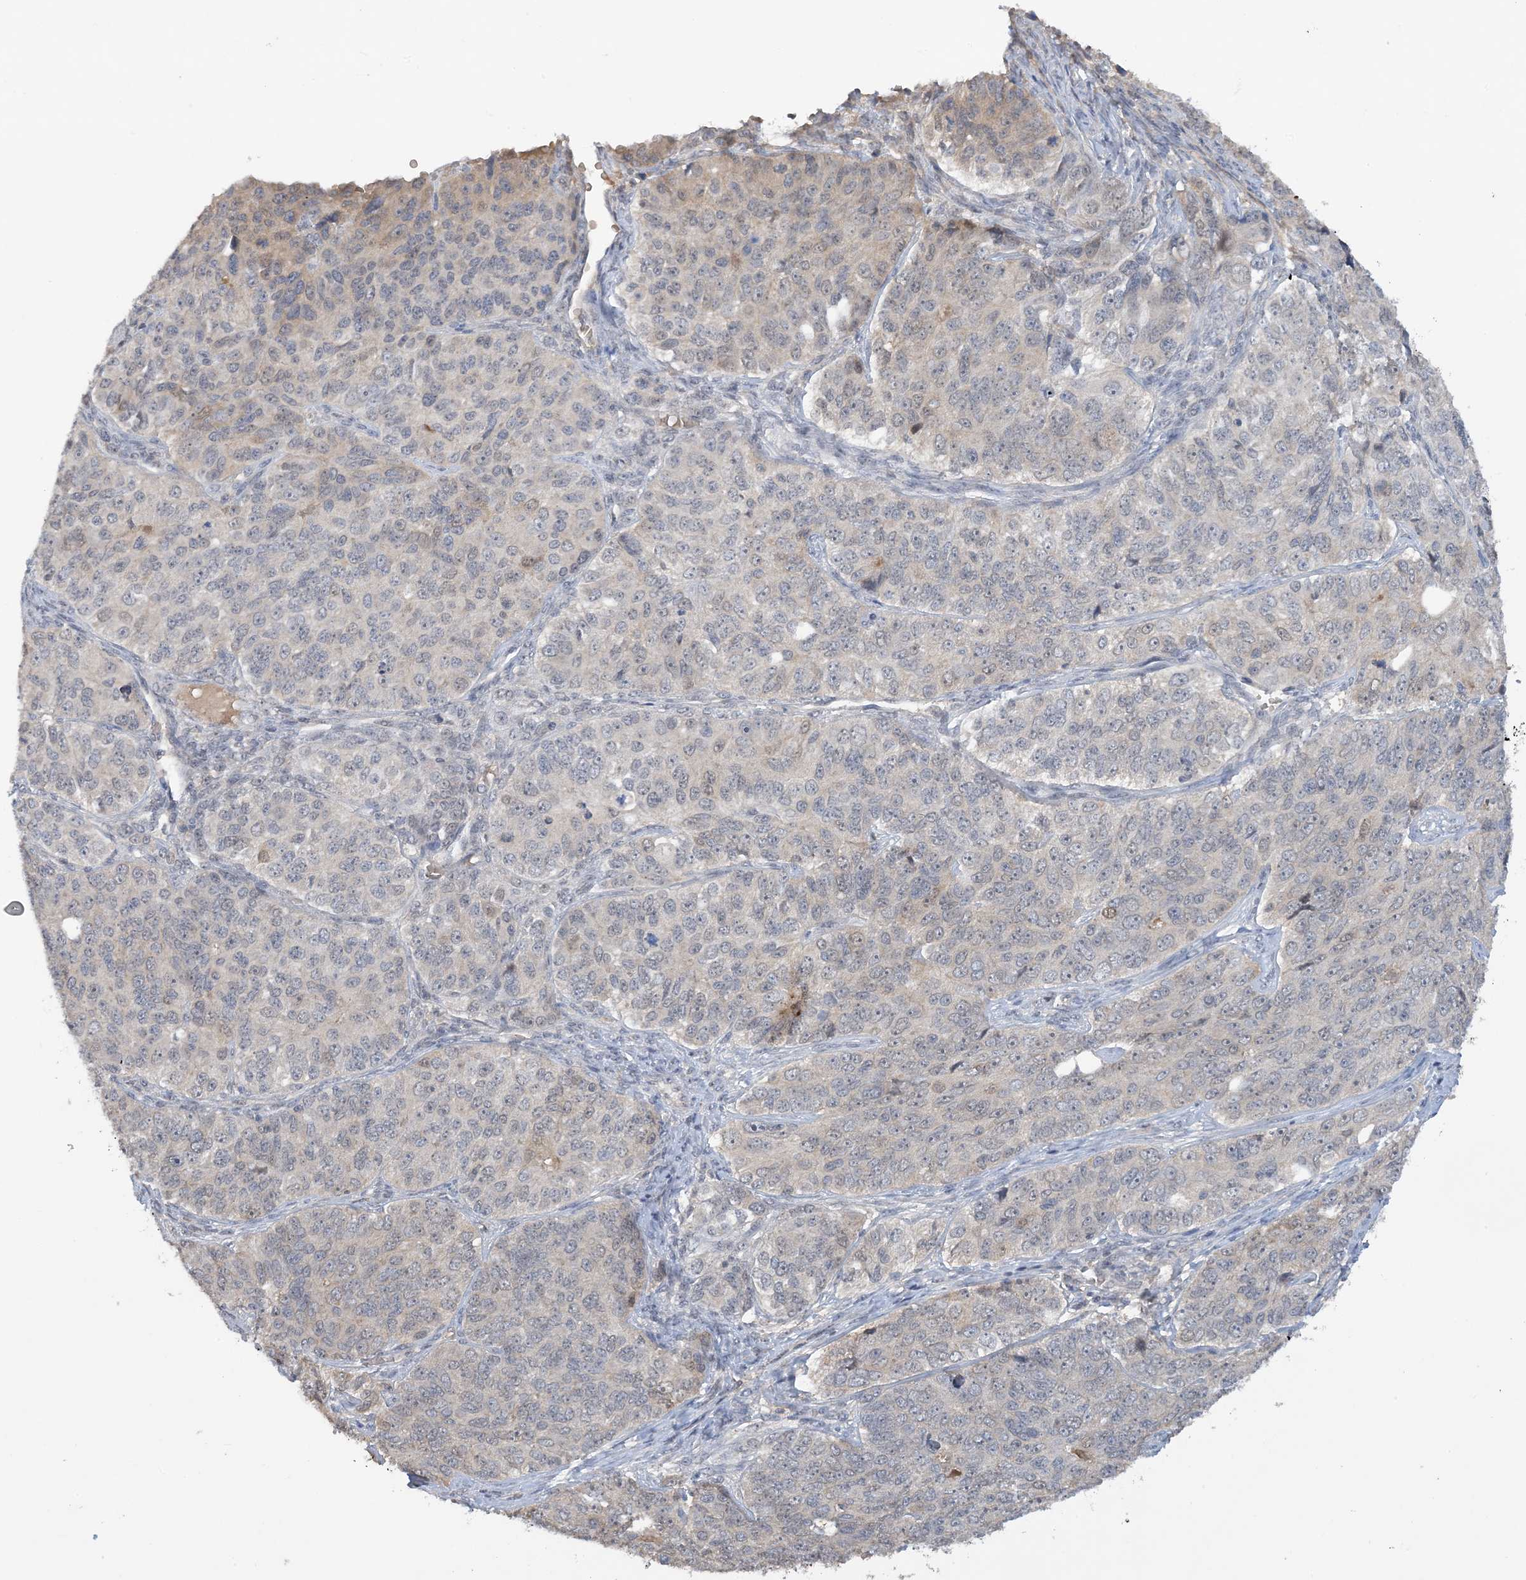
{"staining": {"intensity": "negative", "quantity": "none", "location": "none"}, "tissue": "ovarian cancer", "cell_type": "Tumor cells", "image_type": "cancer", "snomed": [{"axis": "morphology", "description": "Carcinoma, endometroid"}, {"axis": "topography", "description": "Ovary"}], "caption": "Tumor cells show no significant protein staining in ovarian cancer.", "gene": "UBE2E1", "patient": {"sex": "female", "age": 51}}